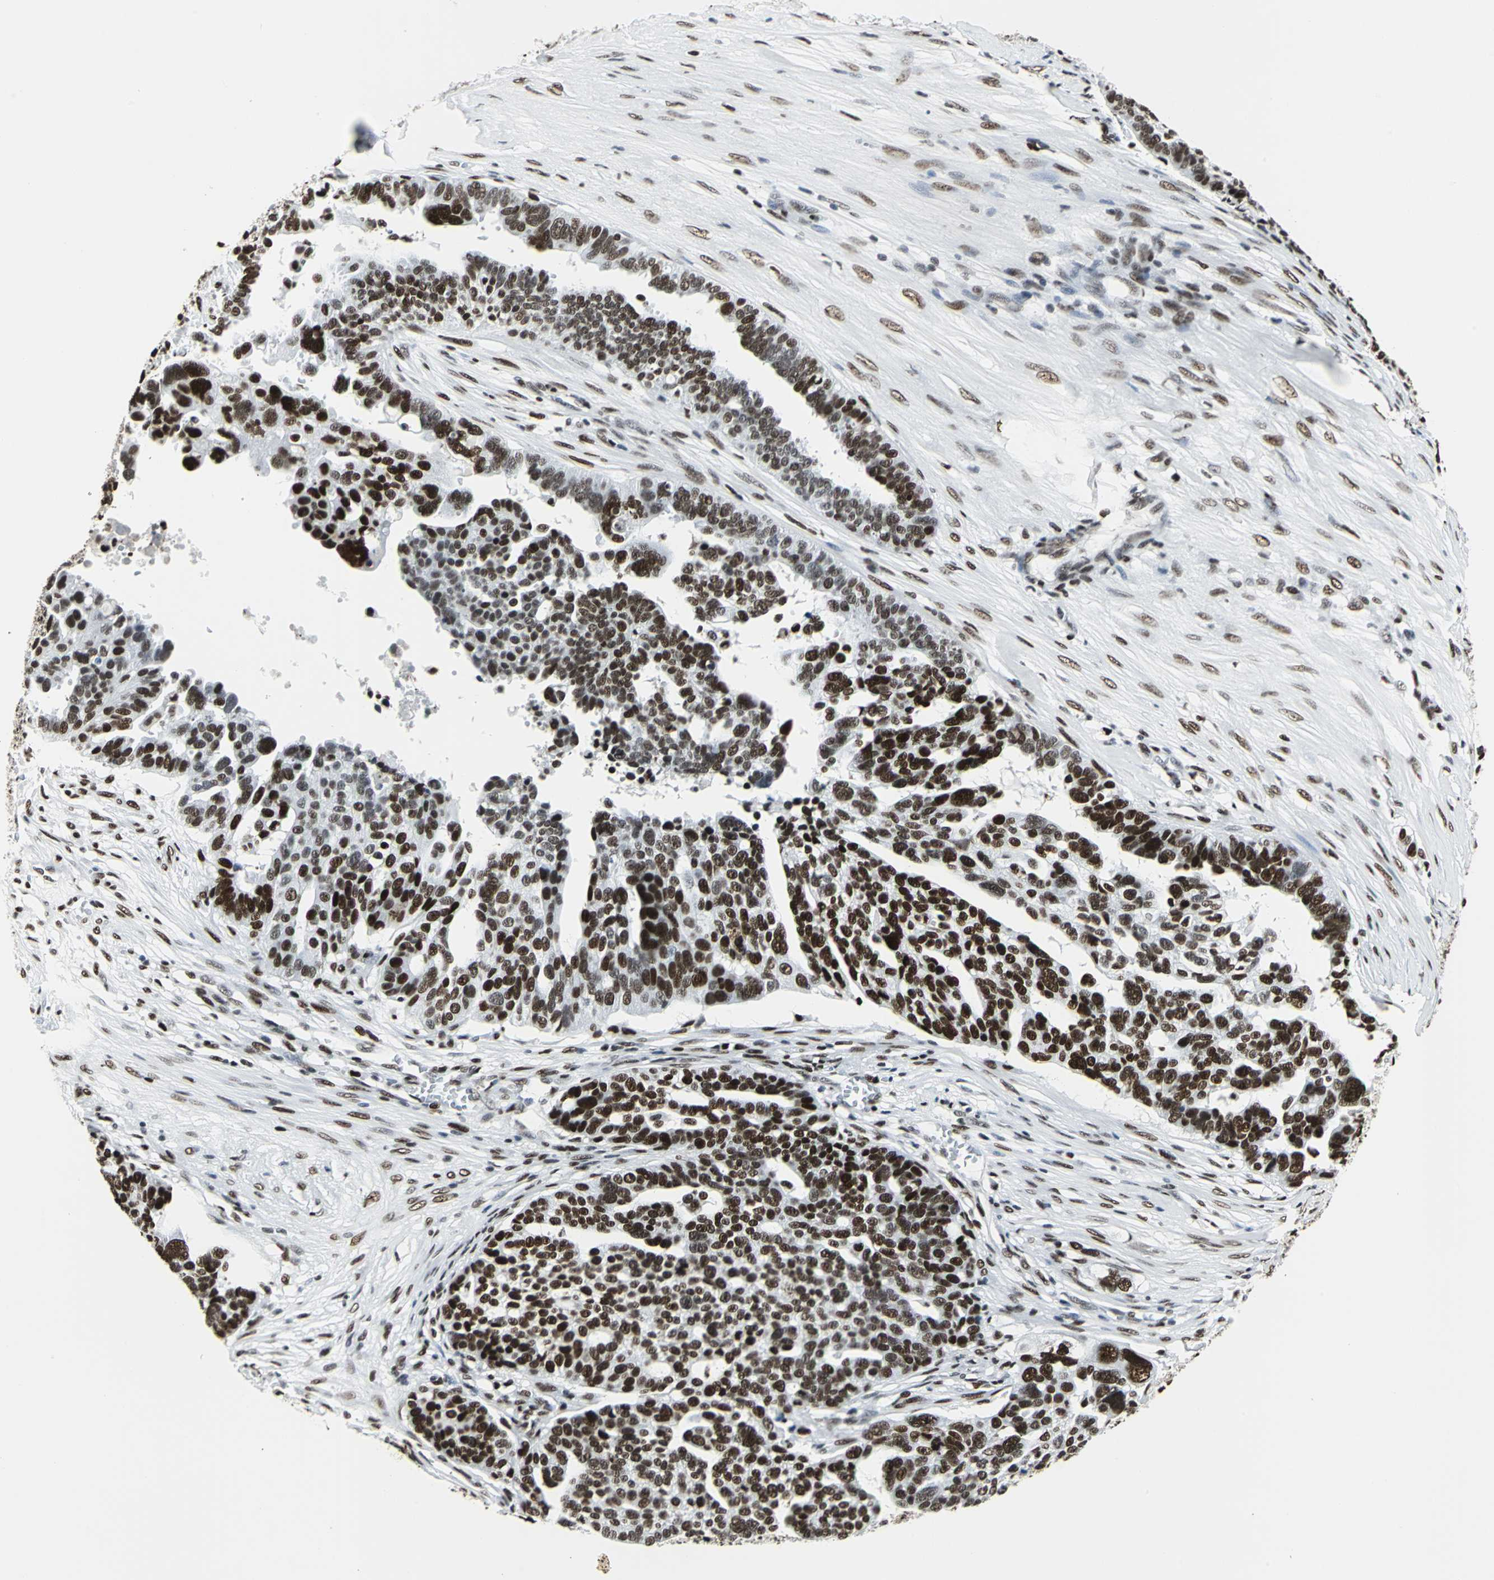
{"staining": {"intensity": "strong", "quantity": ">75%", "location": "nuclear"}, "tissue": "ovarian cancer", "cell_type": "Tumor cells", "image_type": "cancer", "snomed": [{"axis": "morphology", "description": "Cystadenocarcinoma, serous, NOS"}, {"axis": "topography", "description": "Ovary"}], "caption": "Protein expression analysis of ovarian cancer exhibits strong nuclear staining in about >75% of tumor cells.", "gene": "HDAC2", "patient": {"sex": "female", "age": 59}}